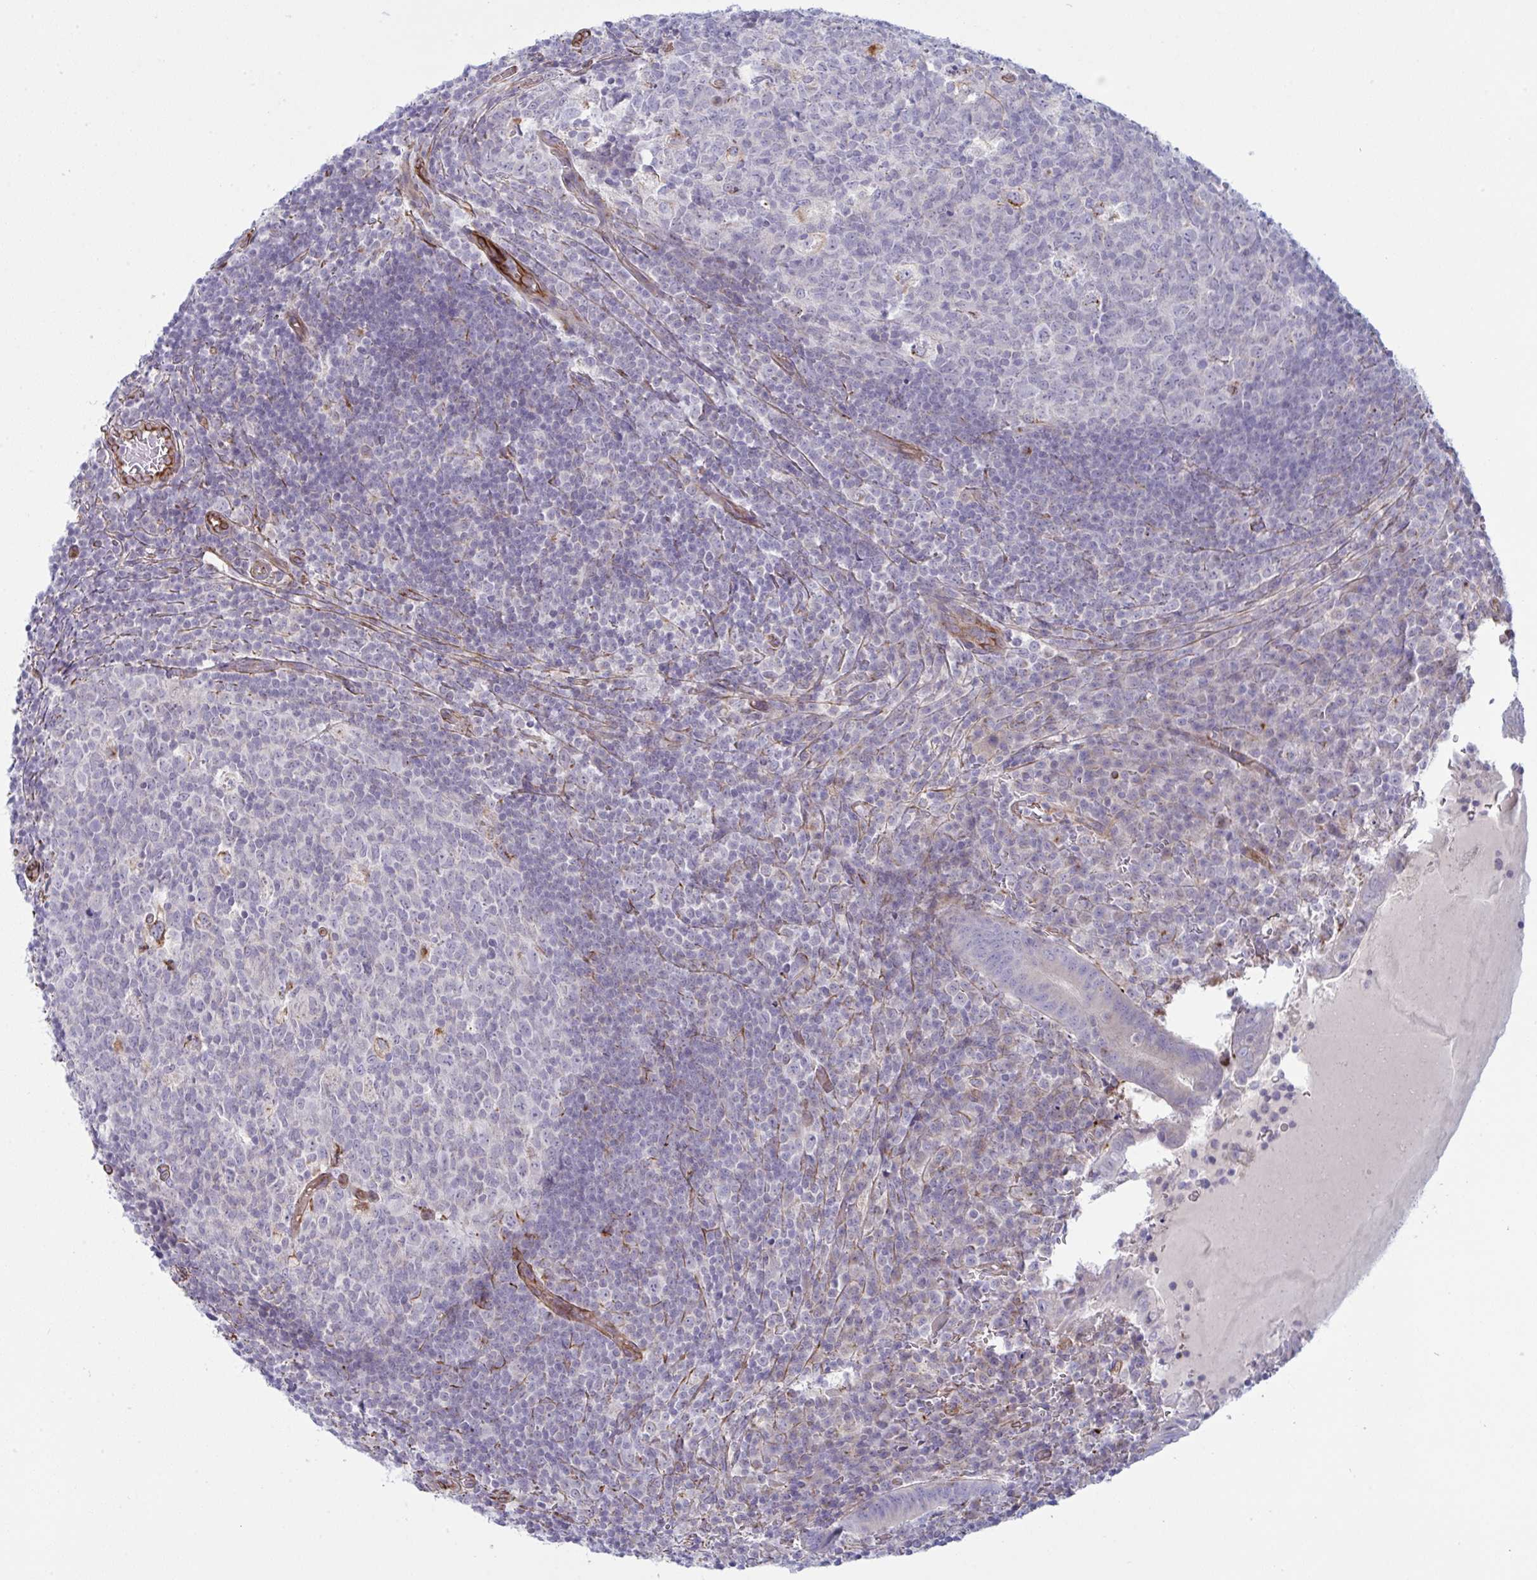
{"staining": {"intensity": "weak", "quantity": "<25%", "location": "cytoplasmic/membranous"}, "tissue": "appendix", "cell_type": "Glandular cells", "image_type": "normal", "snomed": [{"axis": "morphology", "description": "Normal tissue, NOS"}, {"axis": "topography", "description": "Appendix"}], "caption": "Human appendix stained for a protein using IHC exhibits no staining in glandular cells.", "gene": "DCBLD1", "patient": {"sex": "male", "age": 18}}